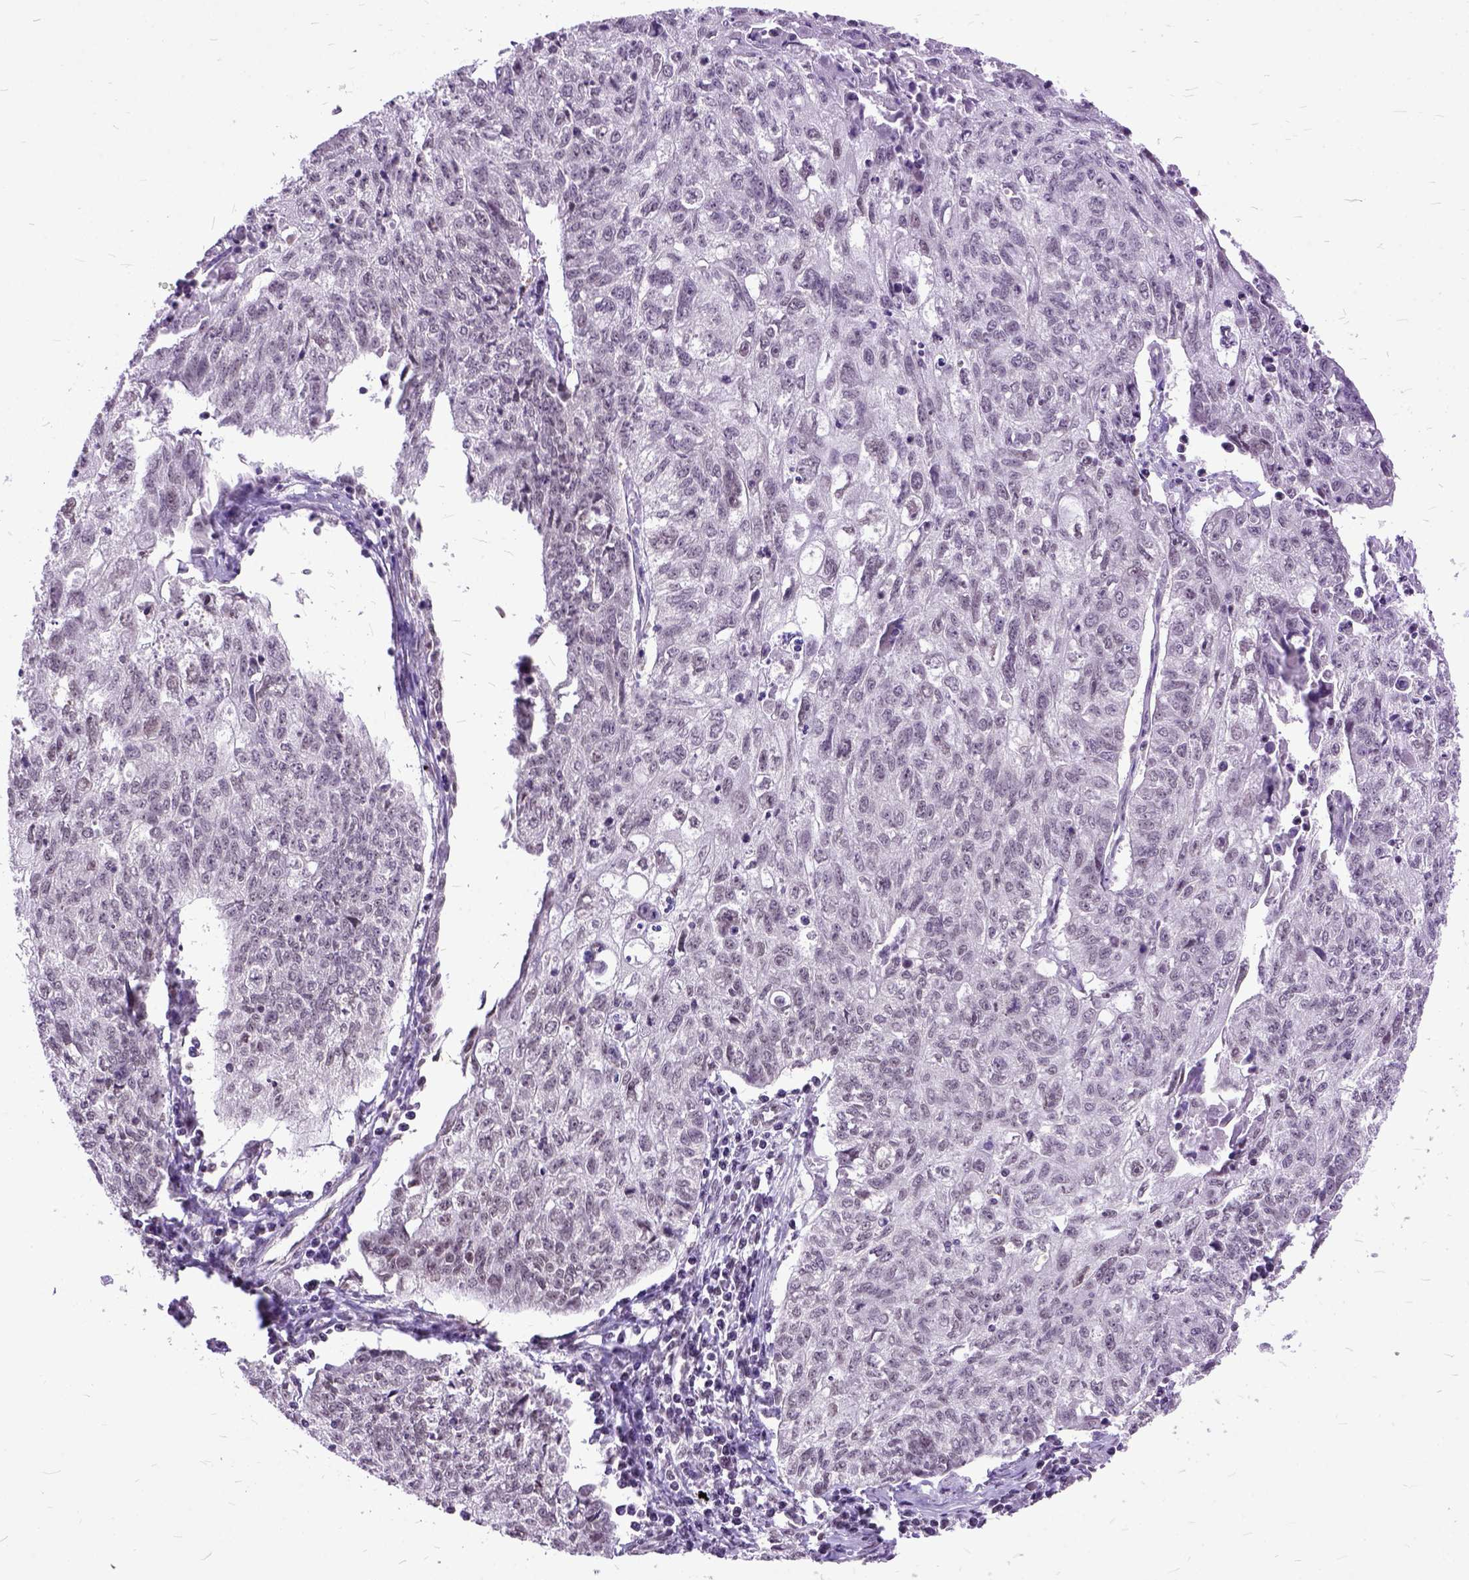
{"staining": {"intensity": "weak", "quantity": "25%-75%", "location": "nuclear"}, "tissue": "lung cancer", "cell_type": "Tumor cells", "image_type": "cancer", "snomed": [{"axis": "morphology", "description": "Normal morphology"}, {"axis": "morphology", "description": "Aneuploidy"}, {"axis": "morphology", "description": "Squamous cell carcinoma, NOS"}, {"axis": "topography", "description": "Lymph node"}, {"axis": "topography", "description": "Lung"}], "caption": "This micrograph displays IHC staining of human lung cancer, with low weak nuclear positivity in approximately 25%-75% of tumor cells.", "gene": "ORC5", "patient": {"sex": "female", "age": 76}}